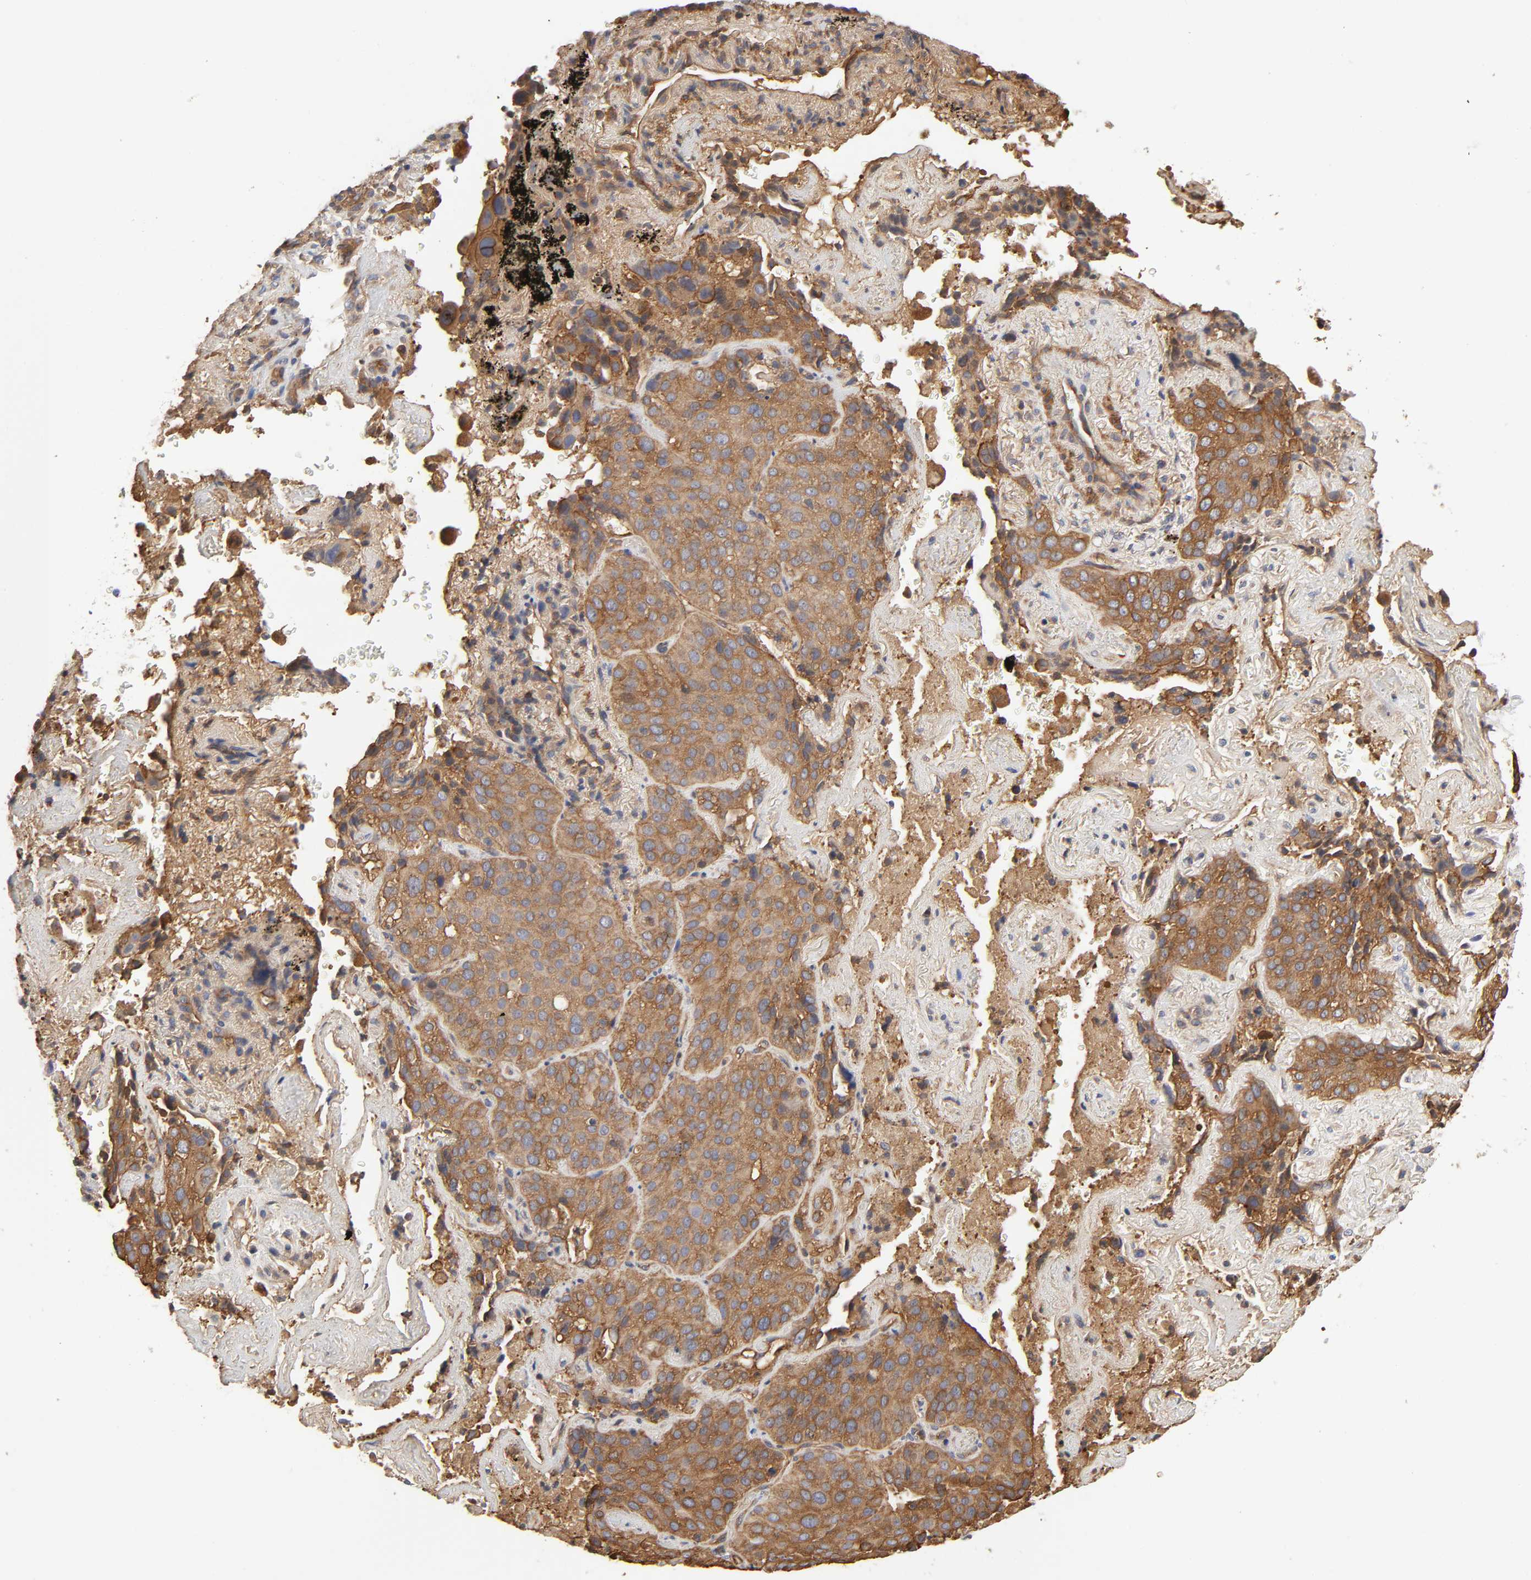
{"staining": {"intensity": "moderate", "quantity": ">75%", "location": "cytoplasmic/membranous"}, "tissue": "lung cancer", "cell_type": "Tumor cells", "image_type": "cancer", "snomed": [{"axis": "morphology", "description": "Squamous cell carcinoma, NOS"}, {"axis": "topography", "description": "Lung"}], "caption": "About >75% of tumor cells in lung squamous cell carcinoma display moderate cytoplasmic/membranous protein staining as visualized by brown immunohistochemical staining.", "gene": "LAMTOR2", "patient": {"sex": "male", "age": 54}}